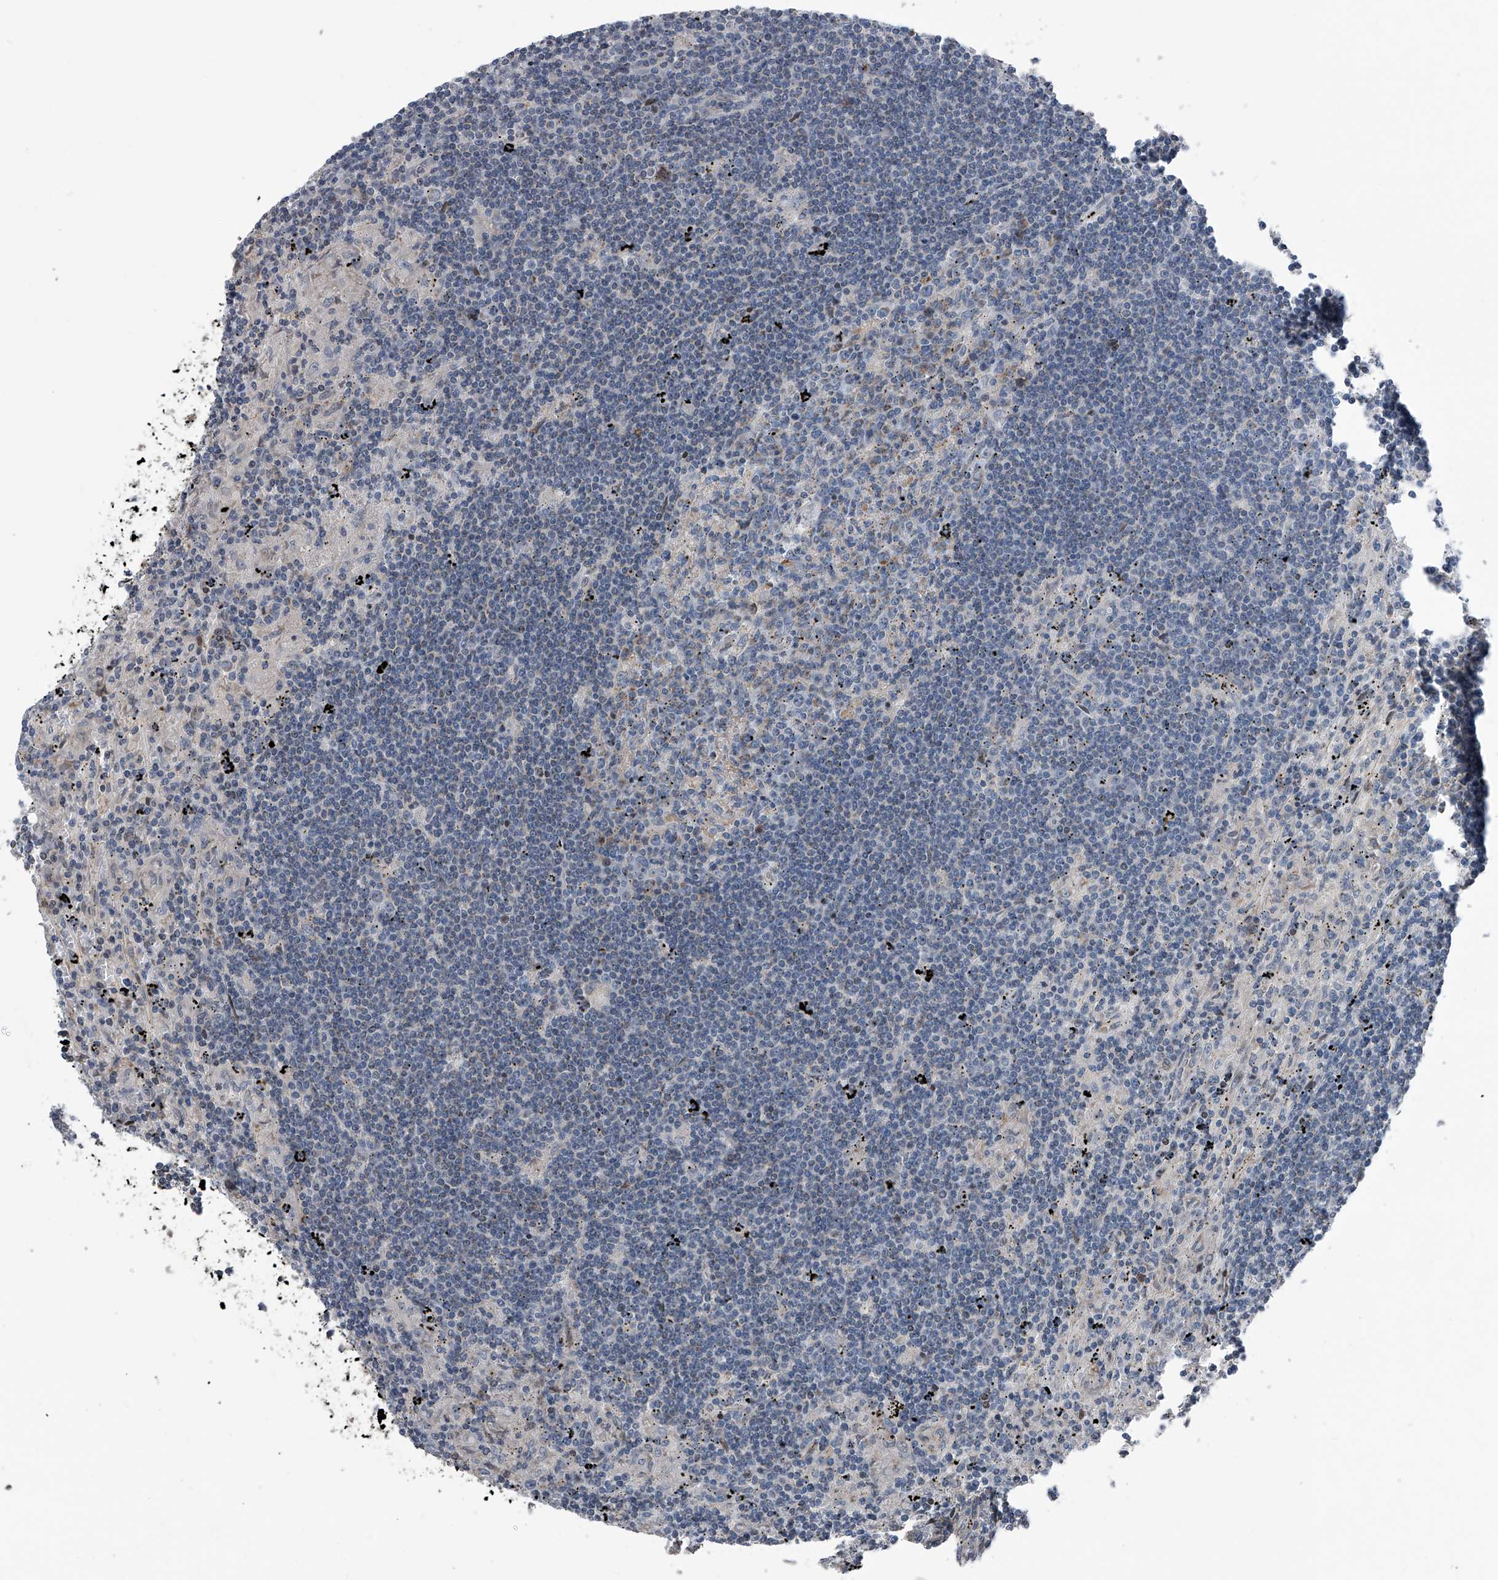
{"staining": {"intensity": "negative", "quantity": "none", "location": "none"}, "tissue": "lymphoma", "cell_type": "Tumor cells", "image_type": "cancer", "snomed": [{"axis": "morphology", "description": "Malignant lymphoma, non-Hodgkin's type, Low grade"}, {"axis": "topography", "description": "Spleen"}], "caption": "Immunohistochemistry (IHC) of lymphoma shows no expression in tumor cells.", "gene": "DST", "patient": {"sex": "male", "age": 76}}